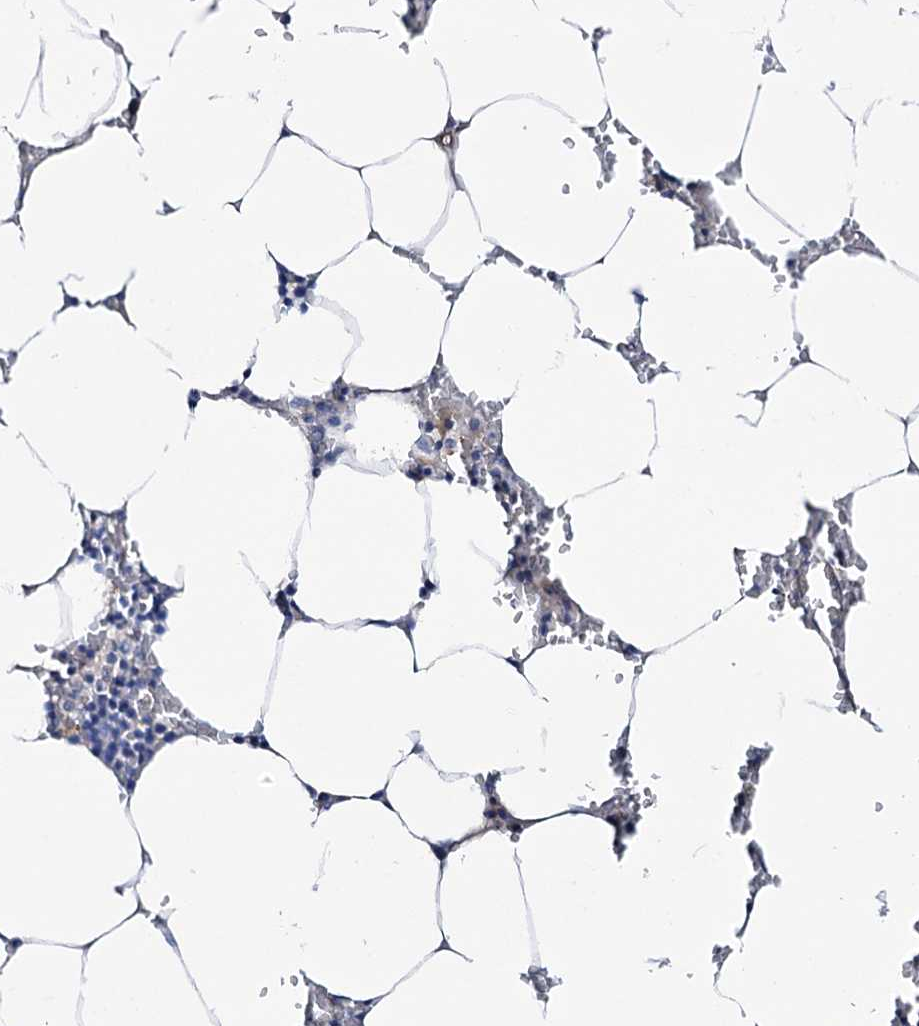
{"staining": {"intensity": "negative", "quantity": "none", "location": "none"}, "tissue": "bone marrow", "cell_type": "Hematopoietic cells", "image_type": "normal", "snomed": [{"axis": "morphology", "description": "Normal tissue, NOS"}, {"axis": "topography", "description": "Bone marrow"}], "caption": "Immunohistochemistry (IHC) photomicrograph of normal bone marrow: human bone marrow stained with DAB (3,3'-diaminobenzidine) shows no significant protein positivity in hematopoietic cells. (IHC, brightfield microscopy, high magnification).", "gene": "SHROOM1", "patient": {"sex": "male", "age": 70}}